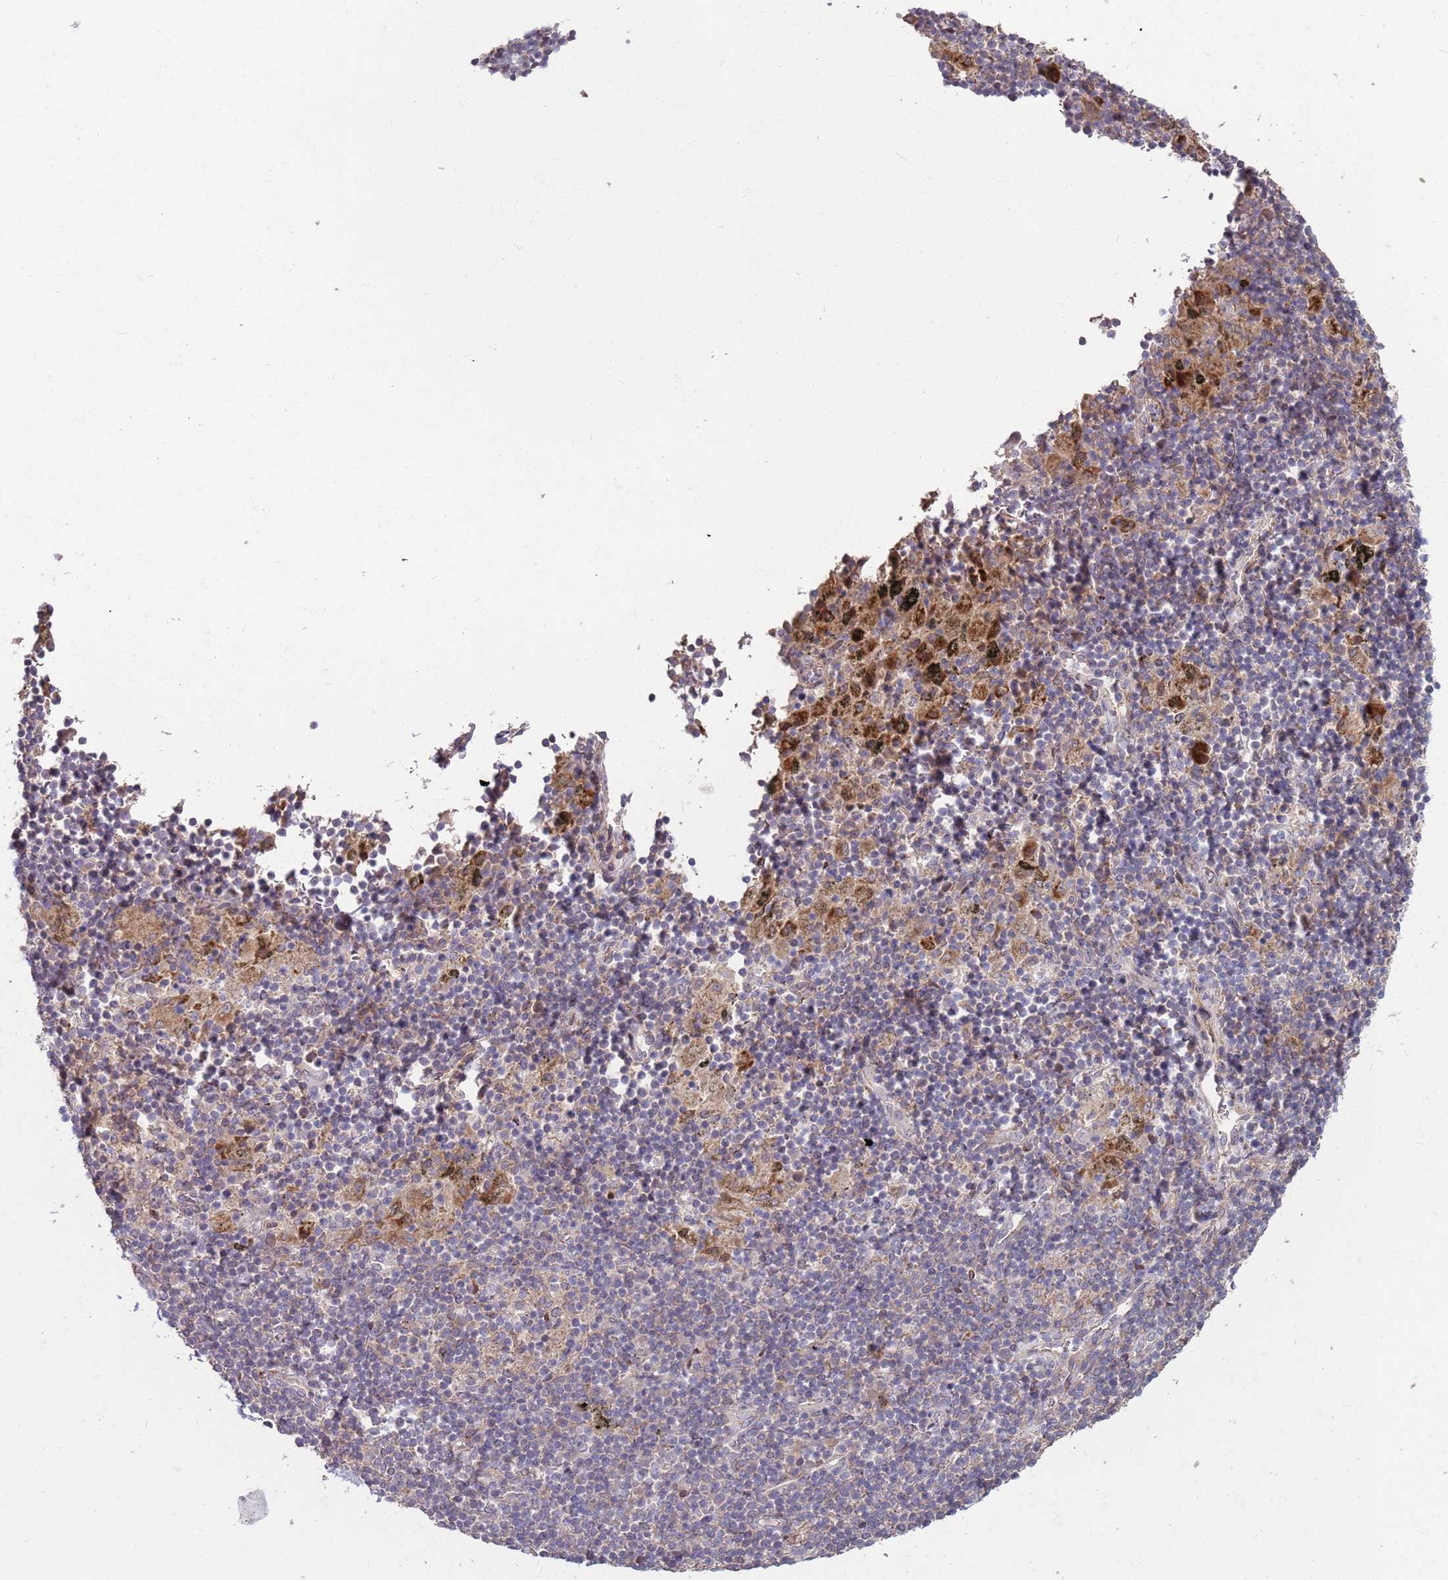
{"staining": {"intensity": "negative", "quantity": "none", "location": "none"}, "tissue": "adipose tissue", "cell_type": "Adipocytes", "image_type": "normal", "snomed": [{"axis": "morphology", "description": "Normal tissue, NOS"}, {"axis": "topography", "description": "Lymph node"}, {"axis": "topography", "description": "Cartilage tissue"}, {"axis": "topography", "description": "Bronchus"}], "caption": "Immunohistochemistry of benign adipose tissue shows no expression in adipocytes.", "gene": "ABCC10", "patient": {"sex": "male", "age": 63}}